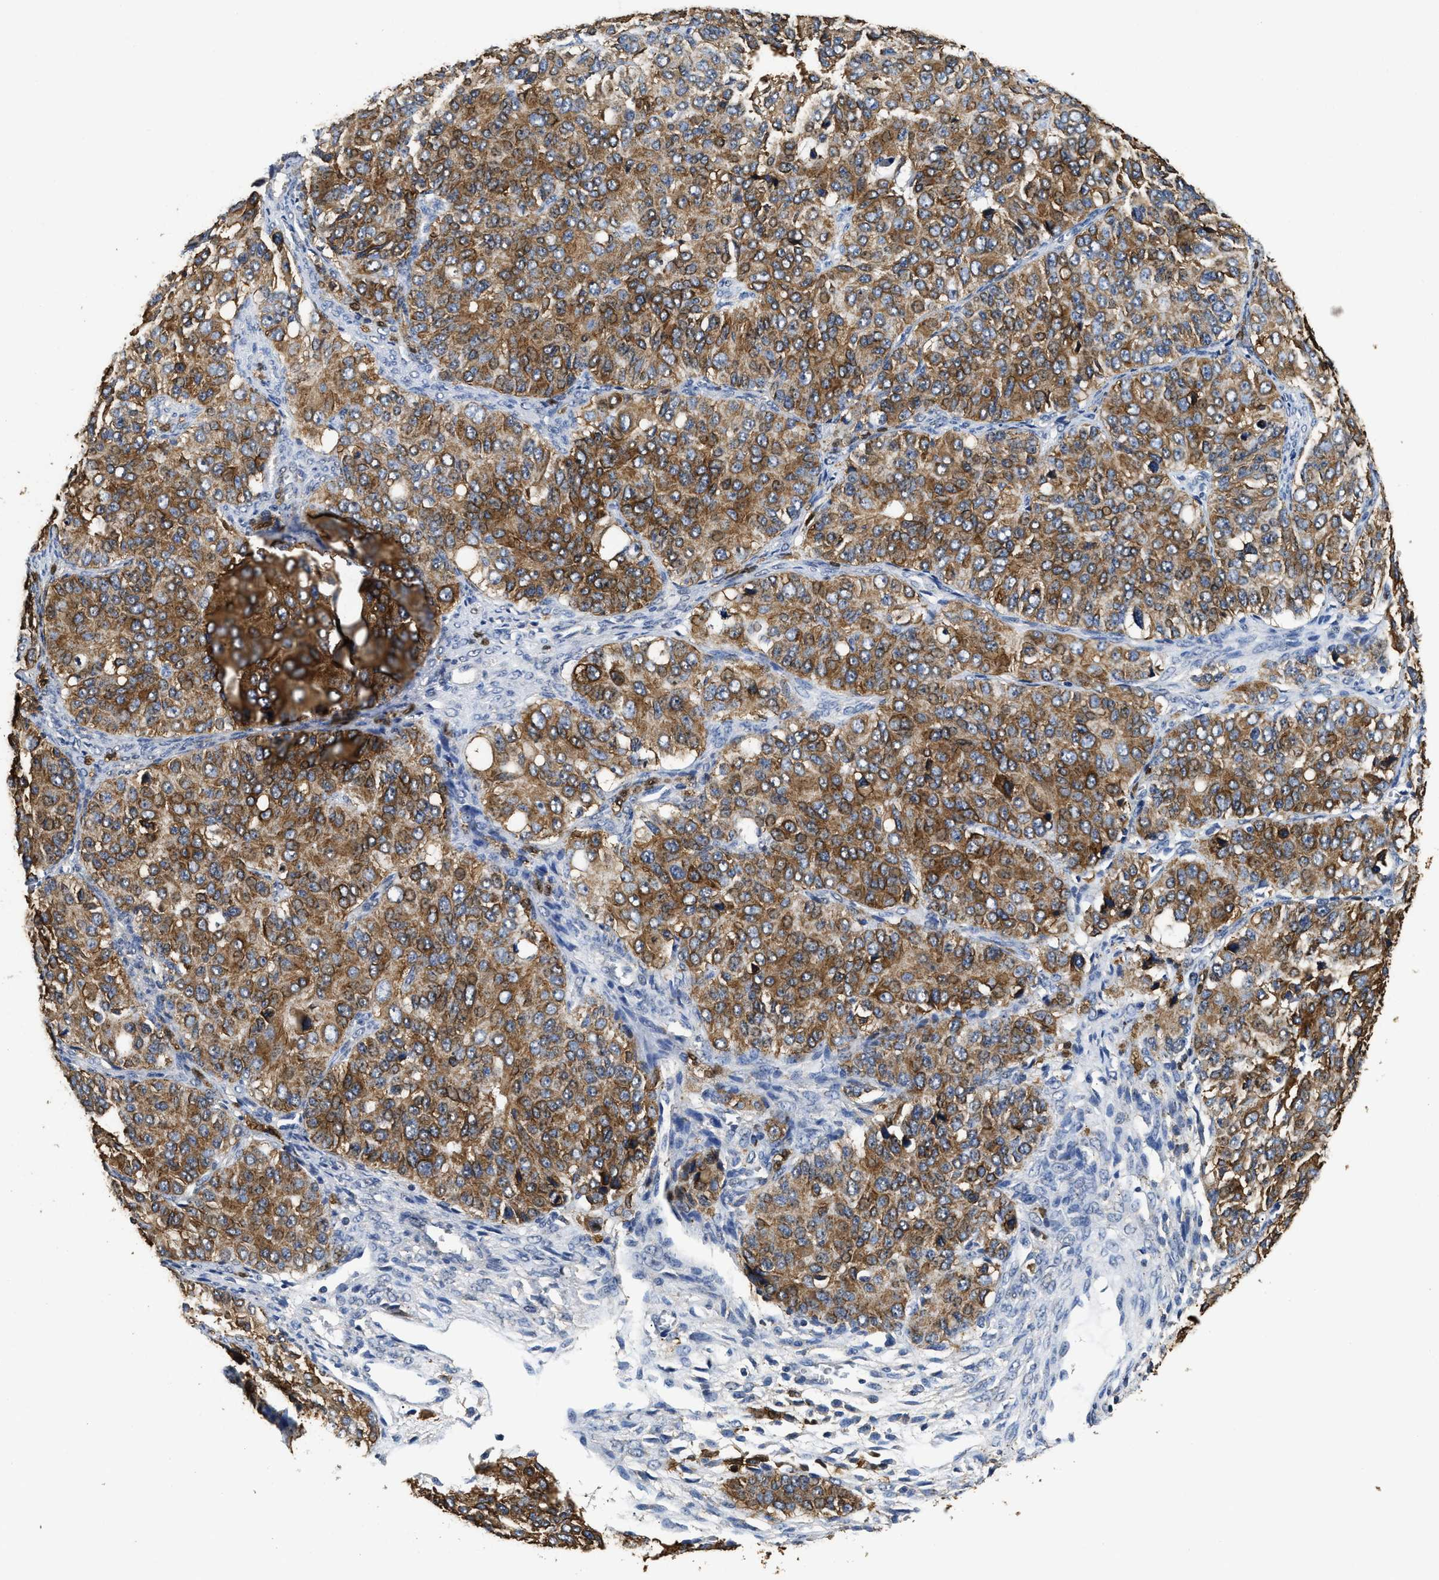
{"staining": {"intensity": "moderate", "quantity": ">75%", "location": "cytoplasmic/membranous"}, "tissue": "ovarian cancer", "cell_type": "Tumor cells", "image_type": "cancer", "snomed": [{"axis": "morphology", "description": "Carcinoma, endometroid"}, {"axis": "topography", "description": "Ovary"}], "caption": "Human ovarian cancer stained for a protein (brown) exhibits moderate cytoplasmic/membranous positive positivity in approximately >75% of tumor cells.", "gene": "CTNNA1", "patient": {"sex": "female", "age": 51}}